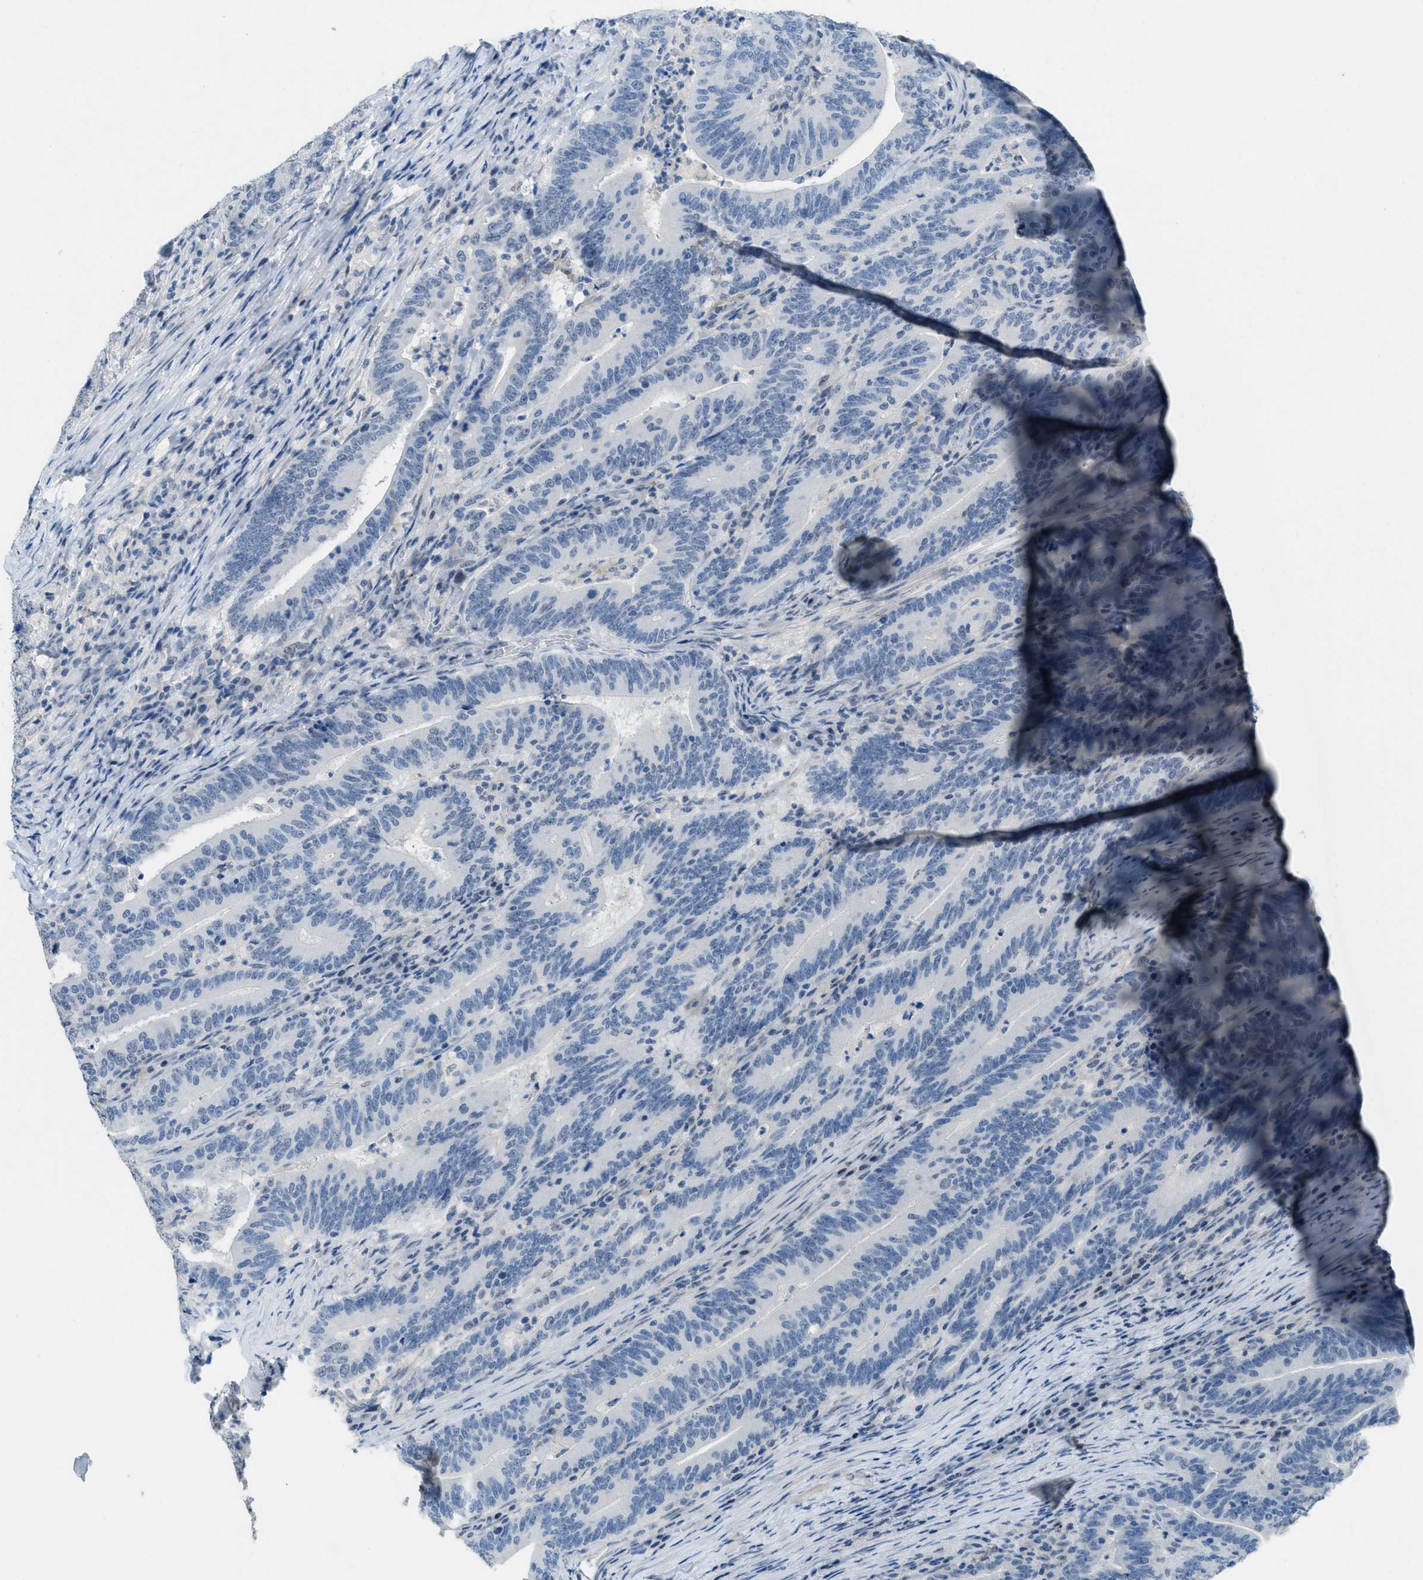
{"staining": {"intensity": "negative", "quantity": "none", "location": "none"}, "tissue": "colorectal cancer", "cell_type": "Tumor cells", "image_type": "cancer", "snomed": [{"axis": "morphology", "description": "Adenocarcinoma, NOS"}, {"axis": "topography", "description": "Colon"}], "caption": "The micrograph displays no staining of tumor cells in colorectal cancer. (Stains: DAB (3,3'-diaminobenzidine) immunohistochemistry with hematoxylin counter stain, Microscopy: brightfield microscopy at high magnification).", "gene": "TTC13", "patient": {"sex": "female", "age": 66}}